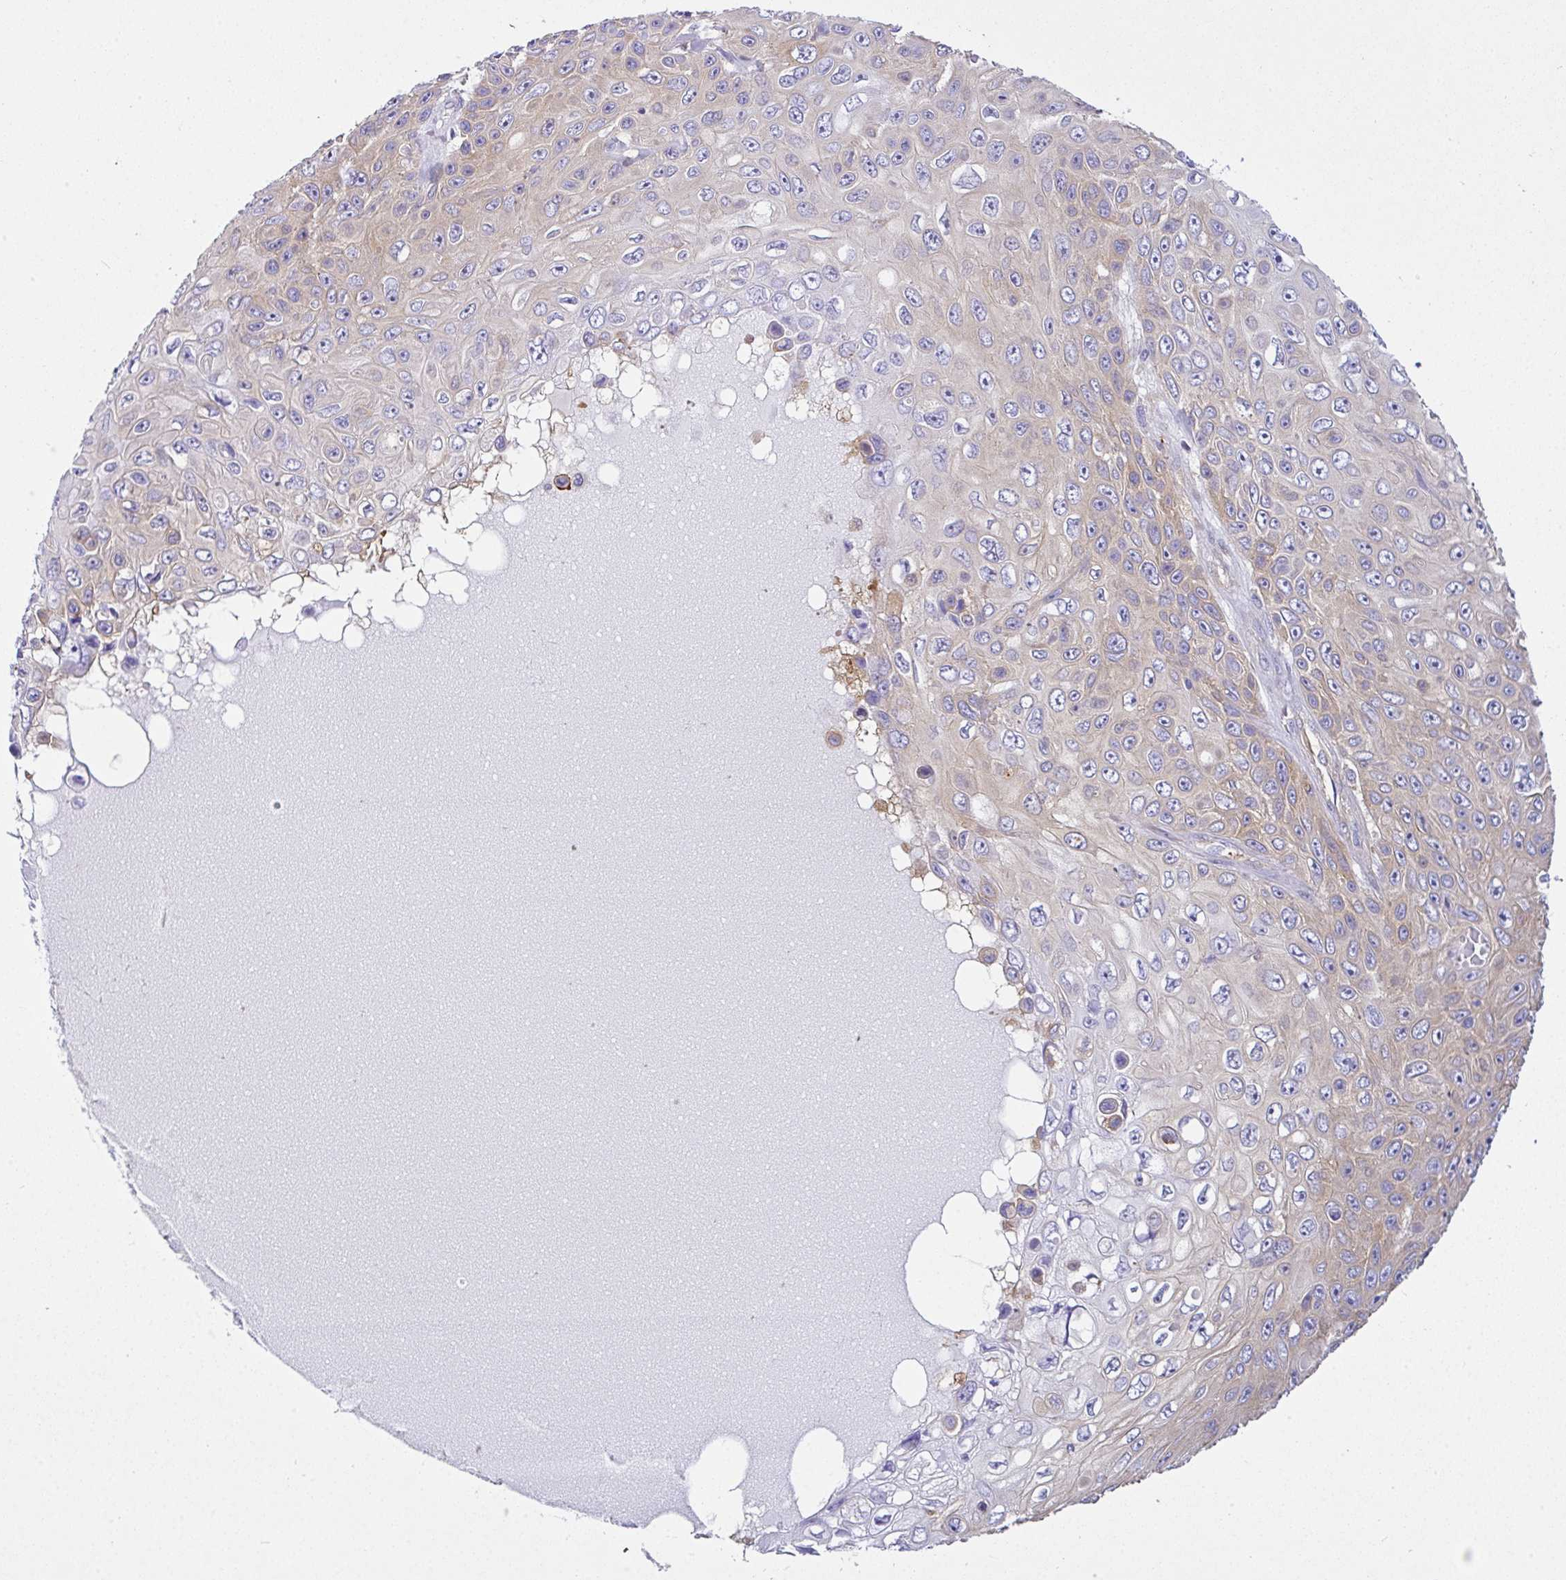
{"staining": {"intensity": "weak", "quantity": "25%-75%", "location": "cytoplasmic/membranous"}, "tissue": "skin cancer", "cell_type": "Tumor cells", "image_type": "cancer", "snomed": [{"axis": "morphology", "description": "Squamous cell carcinoma, NOS"}, {"axis": "topography", "description": "Skin"}], "caption": "Human squamous cell carcinoma (skin) stained with a protein marker exhibits weak staining in tumor cells.", "gene": "GFPT2", "patient": {"sex": "male", "age": 82}}